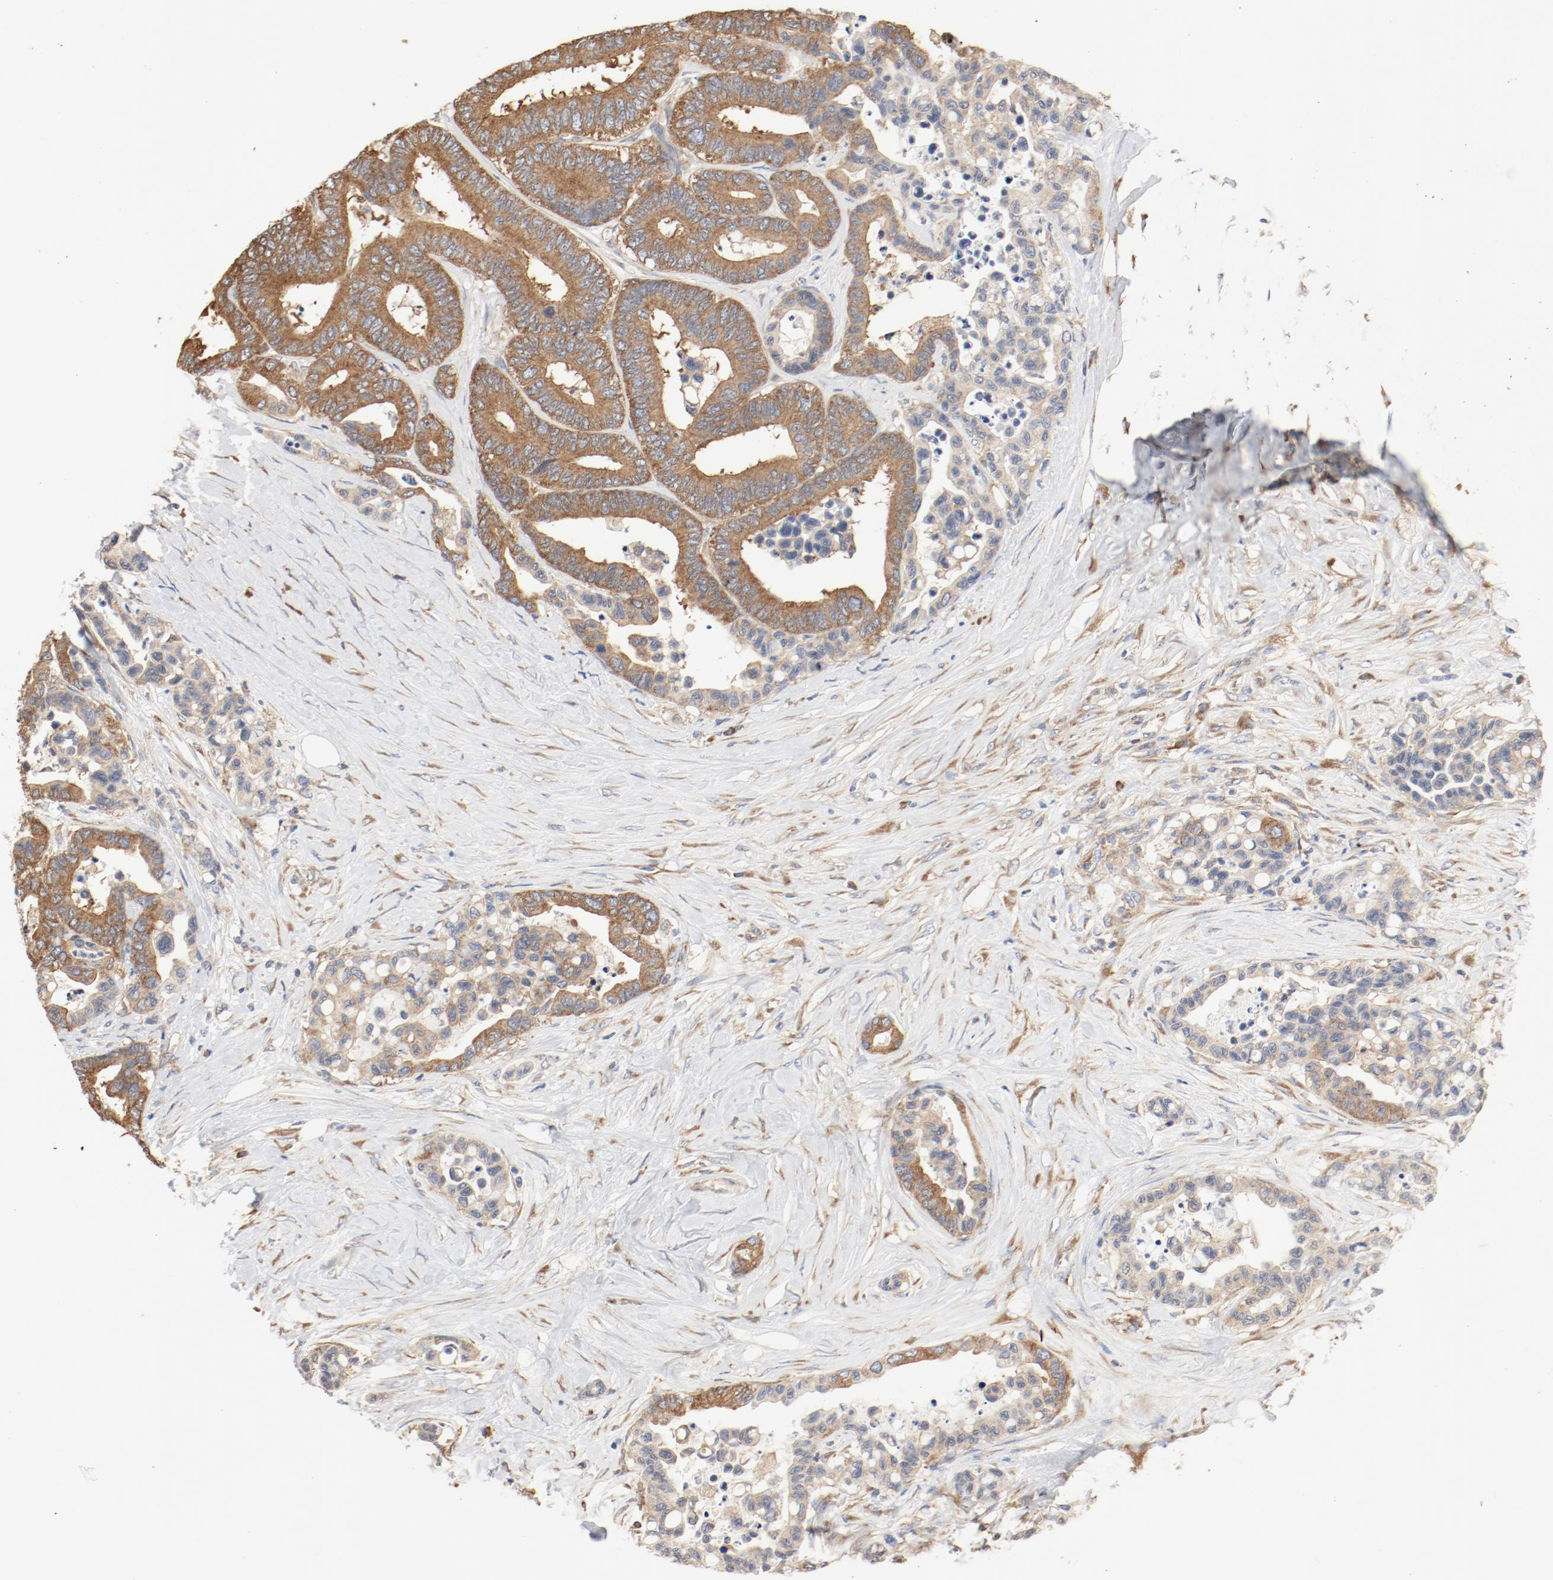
{"staining": {"intensity": "moderate", "quantity": ">75%", "location": "cytoplasmic/membranous"}, "tissue": "colorectal cancer", "cell_type": "Tumor cells", "image_type": "cancer", "snomed": [{"axis": "morphology", "description": "Adenocarcinoma, NOS"}, {"axis": "topography", "description": "Colon"}], "caption": "Brown immunohistochemical staining in human colorectal cancer shows moderate cytoplasmic/membranous positivity in approximately >75% of tumor cells.", "gene": "RPS6", "patient": {"sex": "male", "age": 82}}